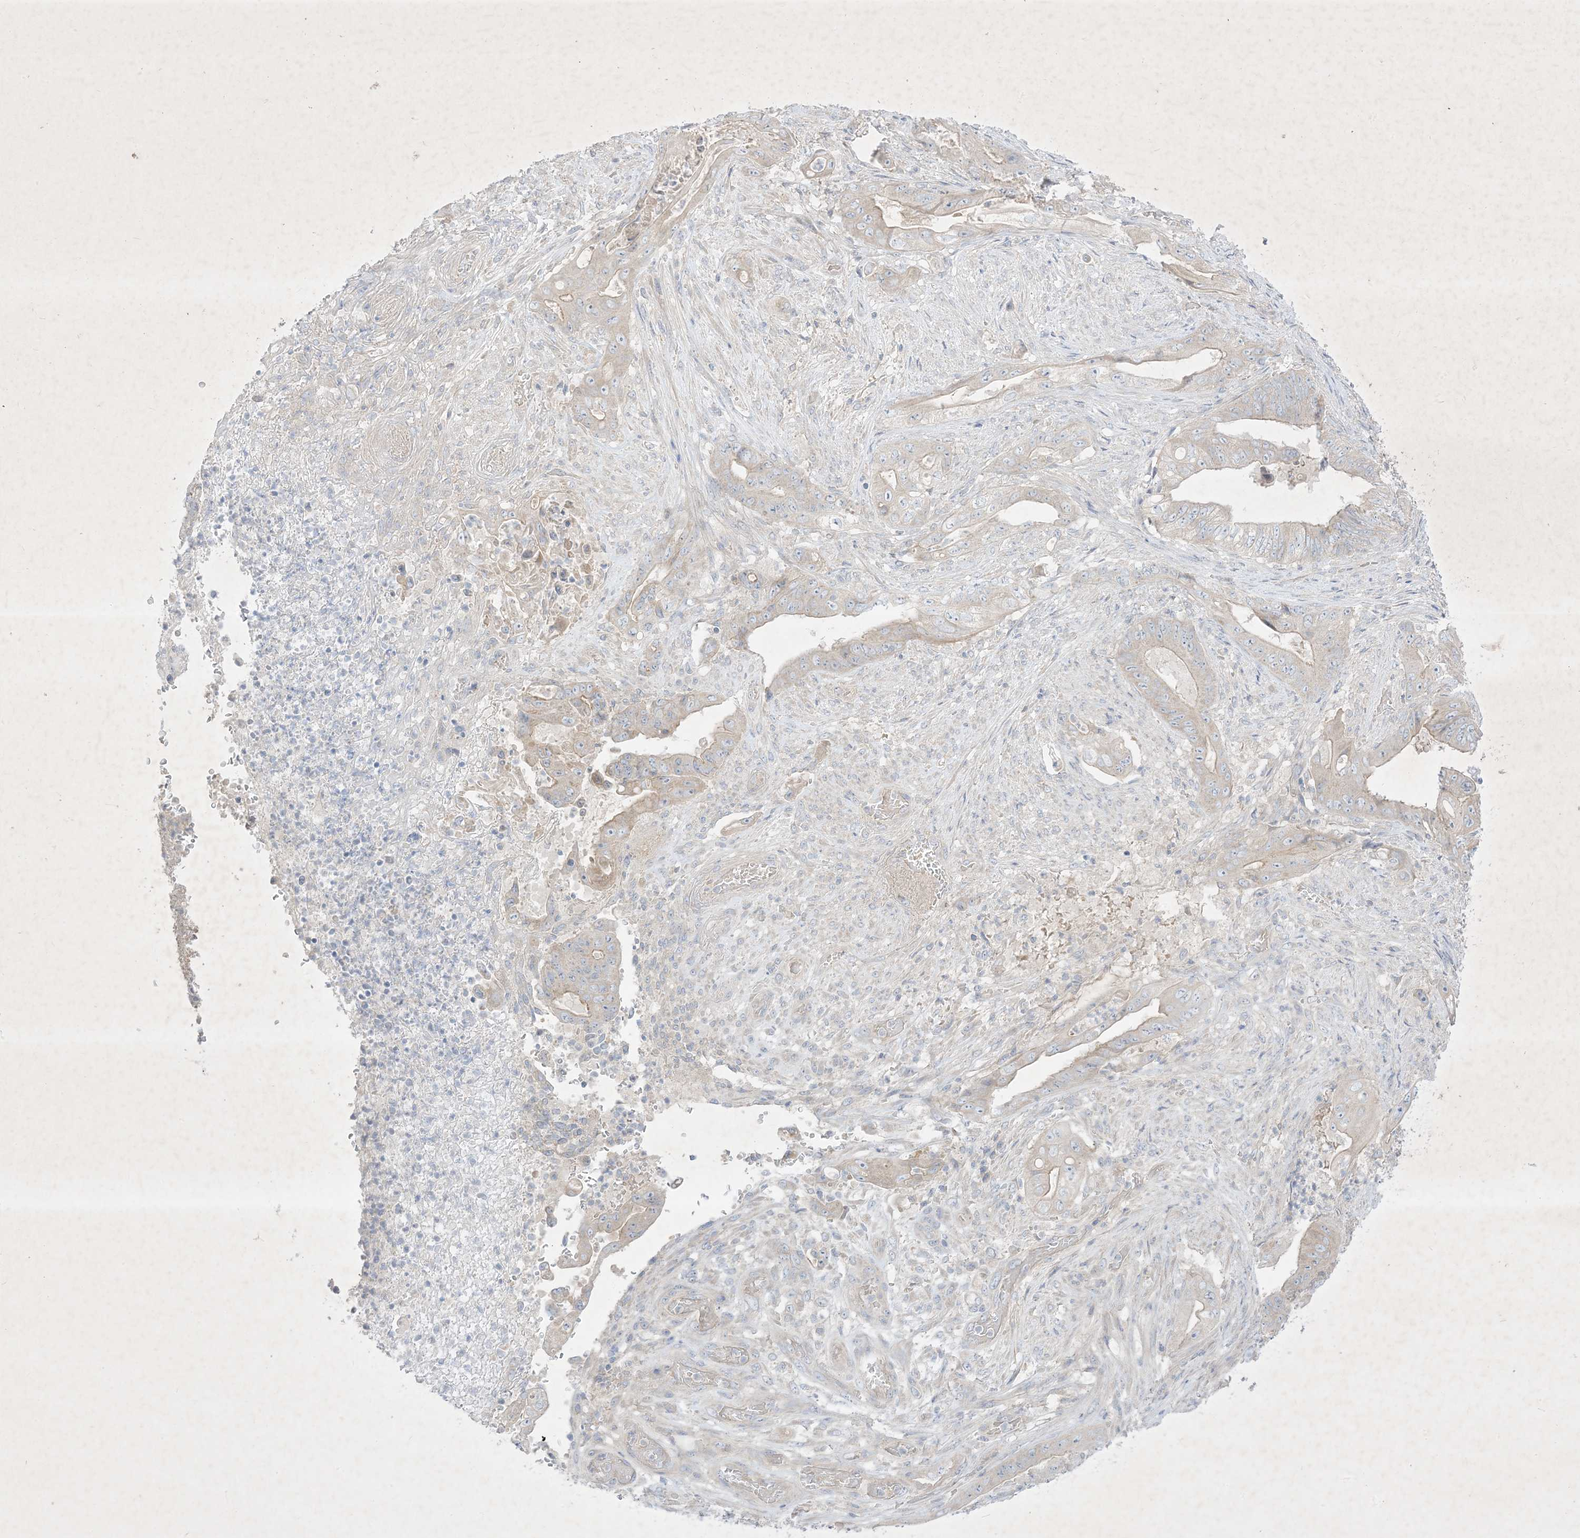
{"staining": {"intensity": "weak", "quantity": "<25%", "location": "cytoplasmic/membranous"}, "tissue": "stomach cancer", "cell_type": "Tumor cells", "image_type": "cancer", "snomed": [{"axis": "morphology", "description": "Adenocarcinoma, NOS"}, {"axis": "topography", "description": "Stomach"}], "caption": "This is an immunohistochemistry (IHC) histopathology image of human stomach adenocarcinoma. There is no positivity in tumor cells.", "gene": "PLEKHA3", "patient": {"sex": "female", "age": 73}}